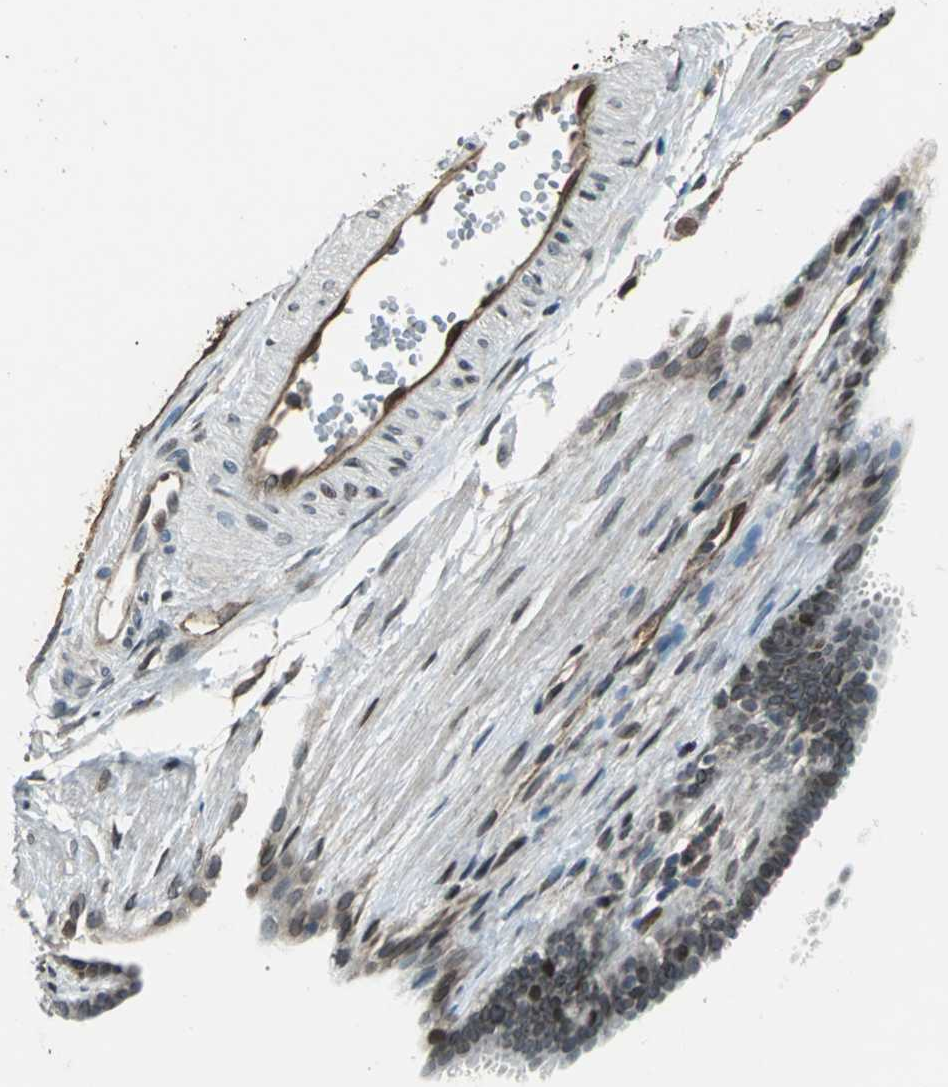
{"staining": {"intensity": "moderate", "quantity": "25%-75%", "location": "cytoplasmic/membranous,nuclear"}, "tissue": "fallopian tube", "cell_type": "Glandular cells", "image_type": "normal", "snomed": [{"axis": "morphology", "description": "Normal tissue, NOS"}, {"axis": "topography", "description": "Fallopian tube"}, {"axis": "topography", "description": "Placenta"}], "caption": "Immunohistochemistry micrograph of unremarkable fallopian tube: human fallopian tube stained using immunohistochemistry shows medium levels of moderate protein expression localized specifically in the cytoplasmic/membranous,nuclear of glandular cells, appearing as a cytoplasmic/membranous,nuclear brown color.", "gene": "BRIP1", "patient": {"sex": "female", "age": 34}}